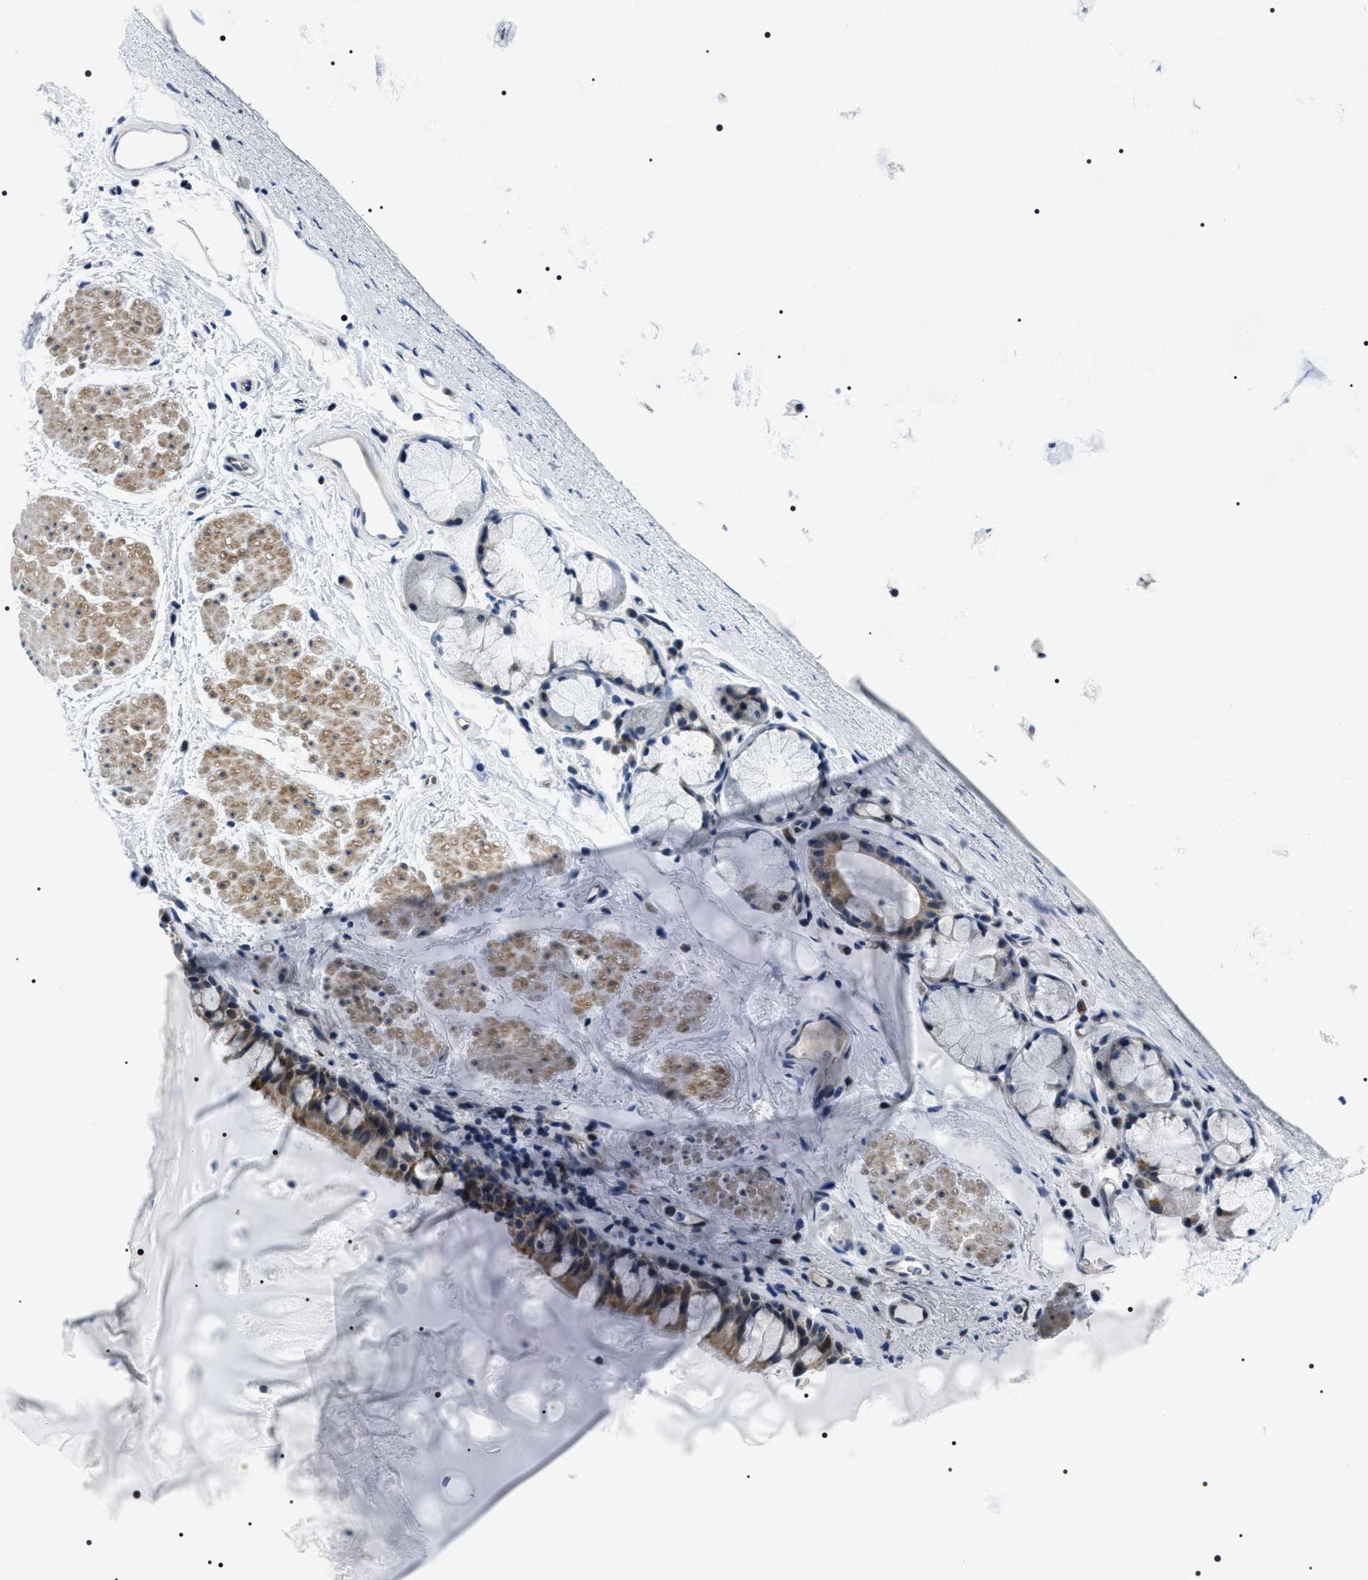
{"staining": {"intensity": "moderate", "quantity": ">75%", "location": "cytoplasmic/membranous"}, "tissue": "bronchus", "cell_type": "Respiratory epithelial cells", "image_type": "normal", "snomed": [{"axis": "morphology", "description": "Normal tissue, NOS"}, {"axis": "topography", "description": "Cartilage tissue"}, {"axis": "topography", "description": "Bronchus"}], "caption": "Immunohistochemistry histopathology image of benign bronchus stained for a protein (brown), which demonstrates medium levels of moderate cytoplasmic/membranous positivity in approximately >75% of respiratory epithelial cells.", "gene": "NTMT1", "patient": {"sex": "female", "age": 53}}